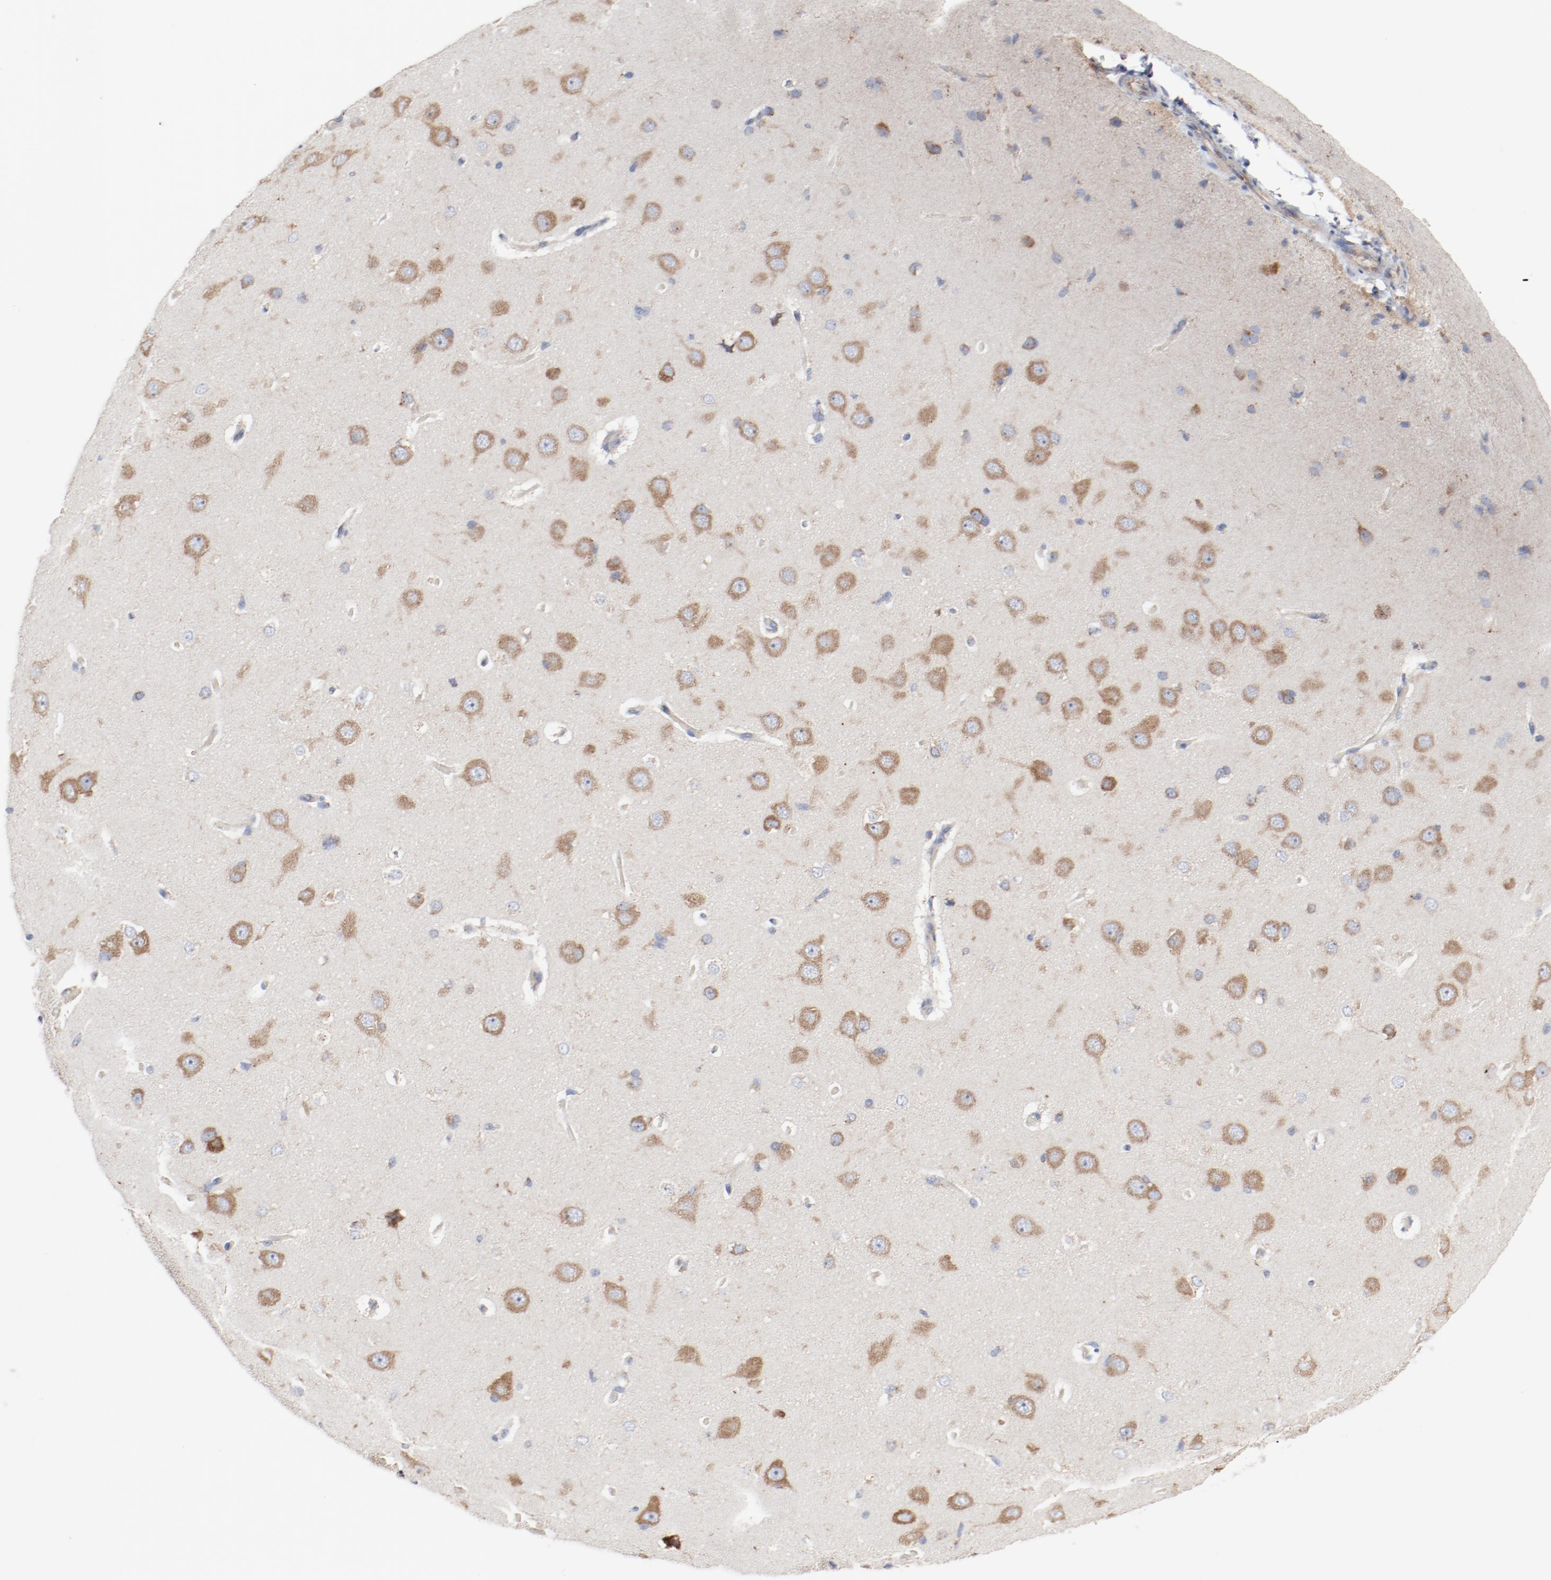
{"staining": {"intensity": "negative", "quantity": "none", "location": "none"}, "tissue": "cerebral cortex", "cell_type": "Endothelial cells", "image_type": "normal", "snomed": [{"axis": "morphology", "description": "Normal tissue, NOS"}, {"axis": "topography", "description": "Cerebral cortex"}], "caption": "Cerebral cortex stained for a protein using immunohistochemistry exhibits no expression endothelial cells.", "gene": "SETD3", "patient": {"sex": "female", "age": 45}}